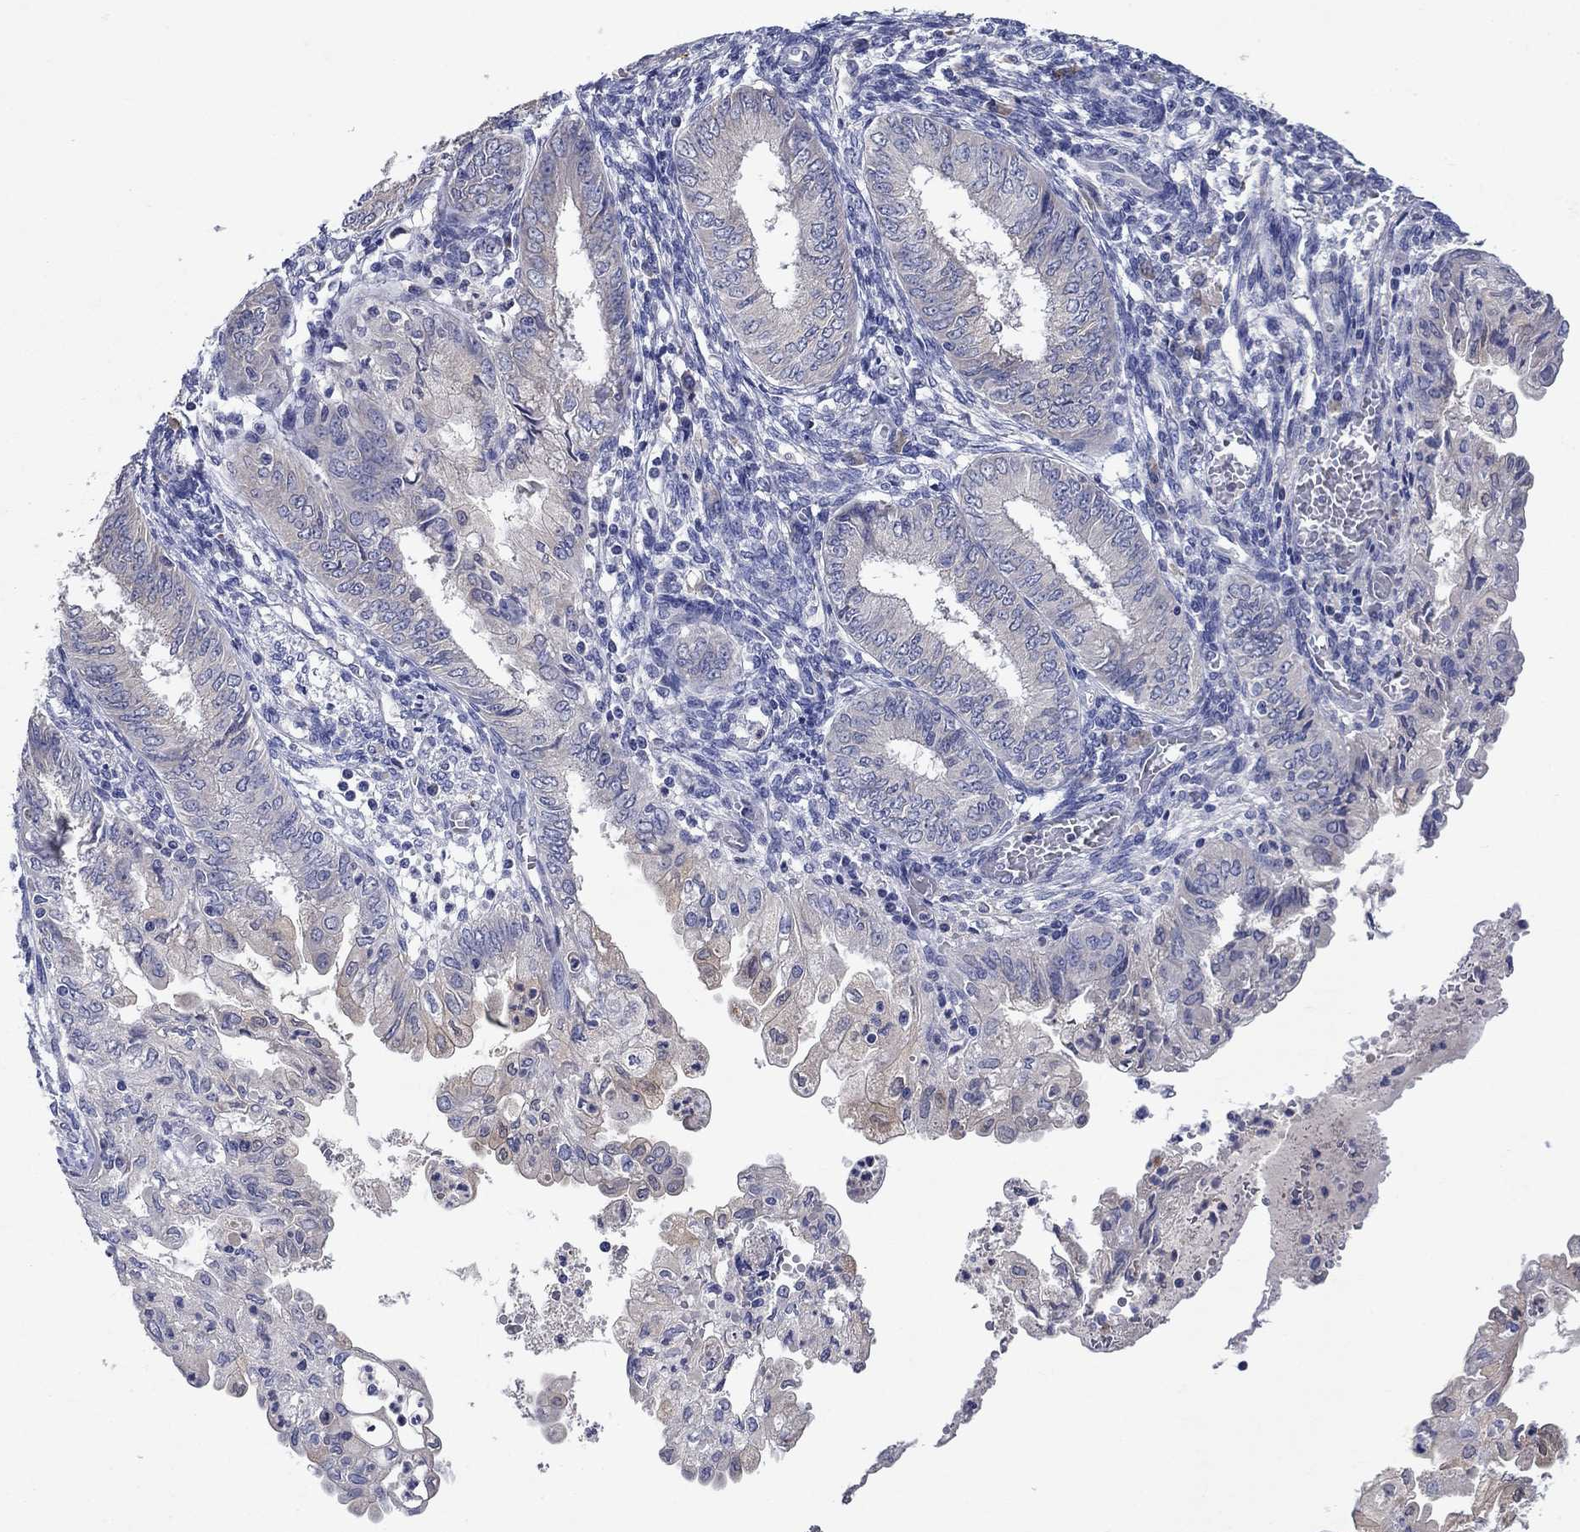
{"staining": {"intensity": "negative", "quantity": "none", "location": "none"}, "tissue": "endometrial cancer", "cell_type": "Tumor cells", "image_type": "cancer", "snomed": [{"axis": "morphology", "description": "Adenocarcinoma, NOS"}, {"axis": "topography", "description": "Endometrium"}], "caption": "Tumor cells are negative for brown protein staining in endometrial cancer (adenocarcinoma).", "gene": "SULT2B1", "patient": {"sex": "female", "age": 68}}